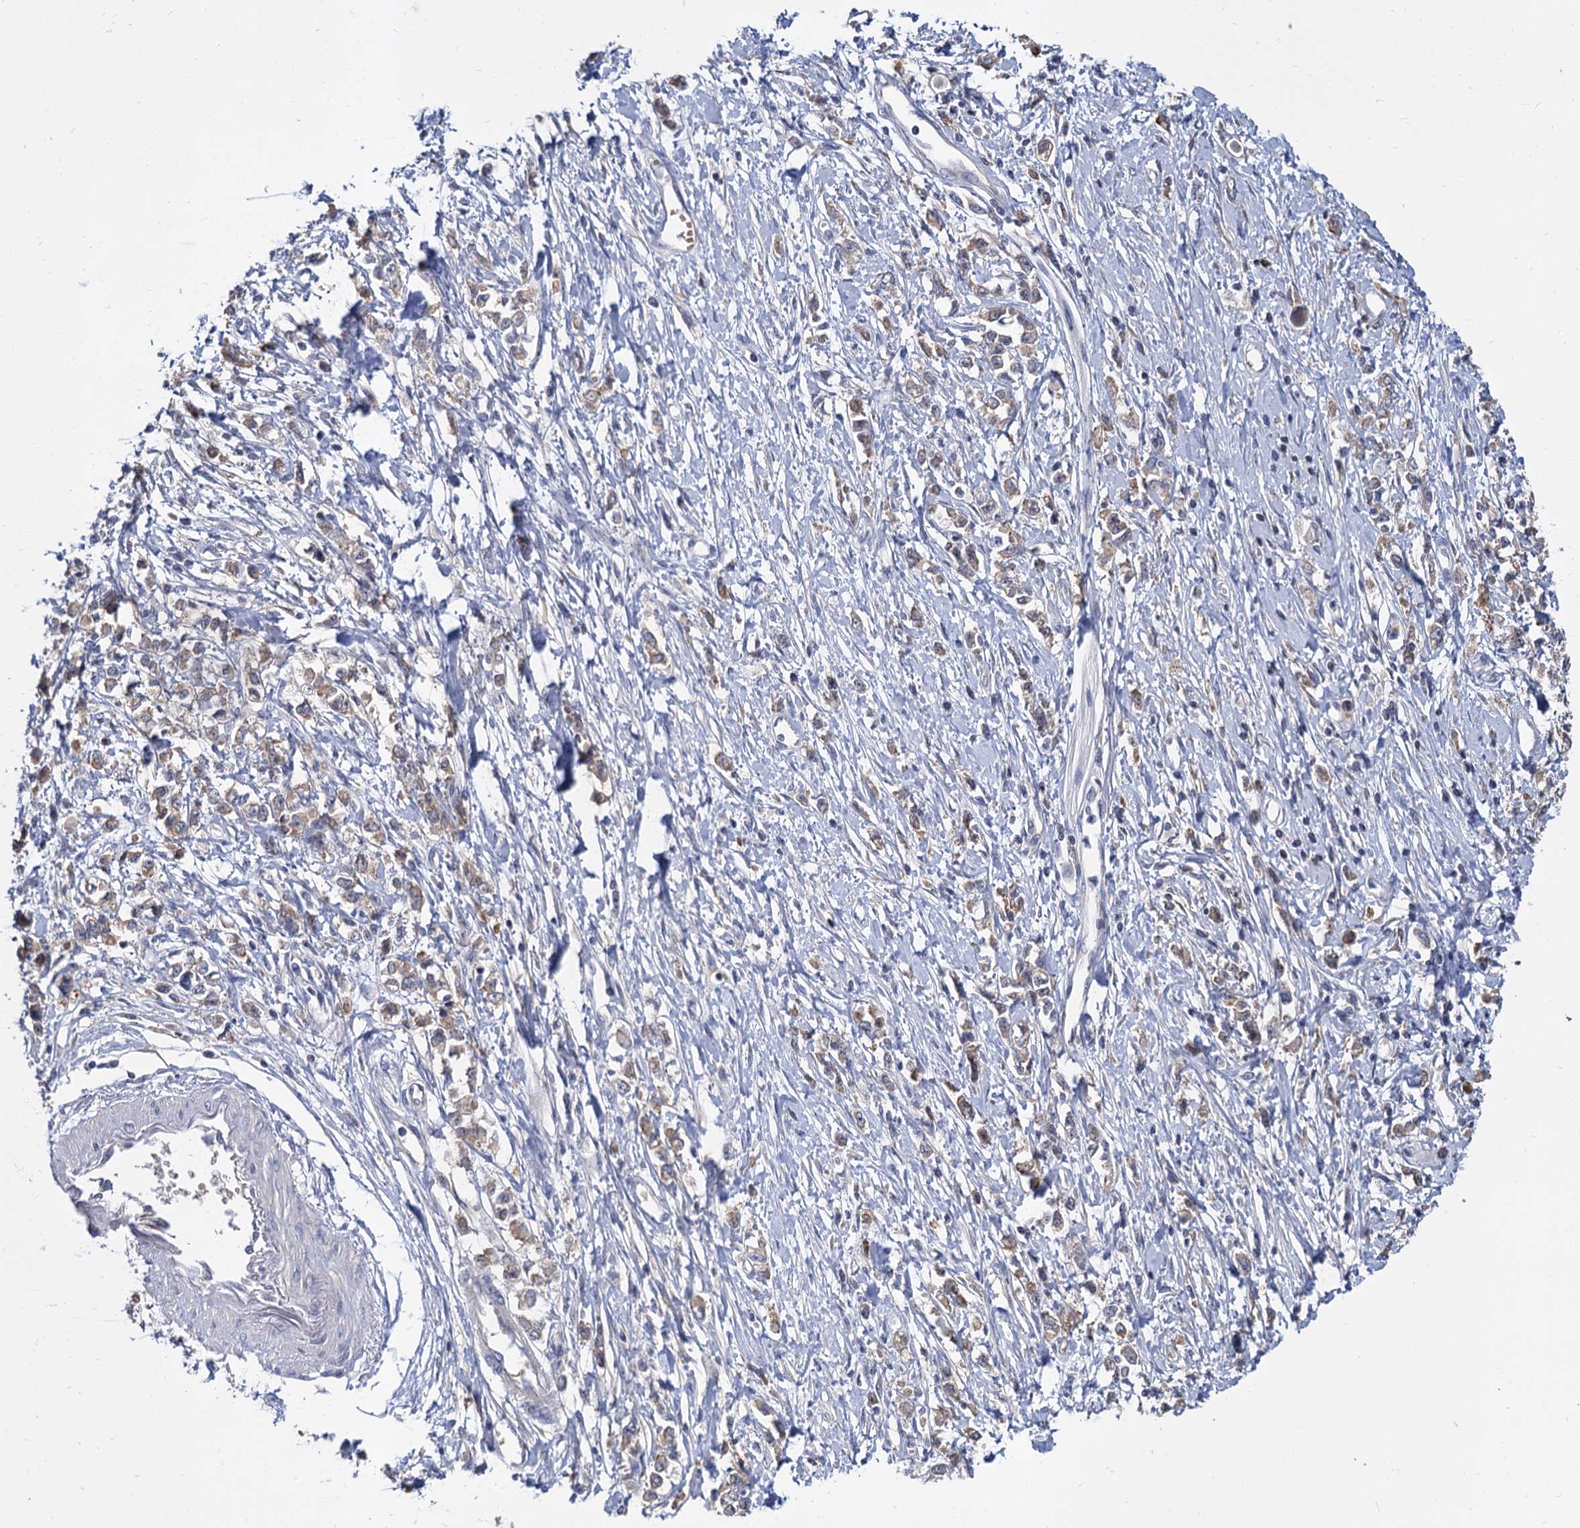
{"staining": {"intensity": "weak", "quantity": "25%-75%", "location": "cytoplasmic/membranous"}, "tissue": "stomach cancer", "cell_type": "Tumor cells", "image_type": "cancer", "snomed": [{"axis": "morphology", "description": "Adenocarcinoma, NOS"}, {"axis": "topography", "description": "Stomach"}], "caption": "A brown stain labels weak cytoplasmic/membranous expression of a protein in human stomach adenocarcinoma tumor cells.", "gene": "GCLC", "patient": {"sex": "female", "age": 76}}